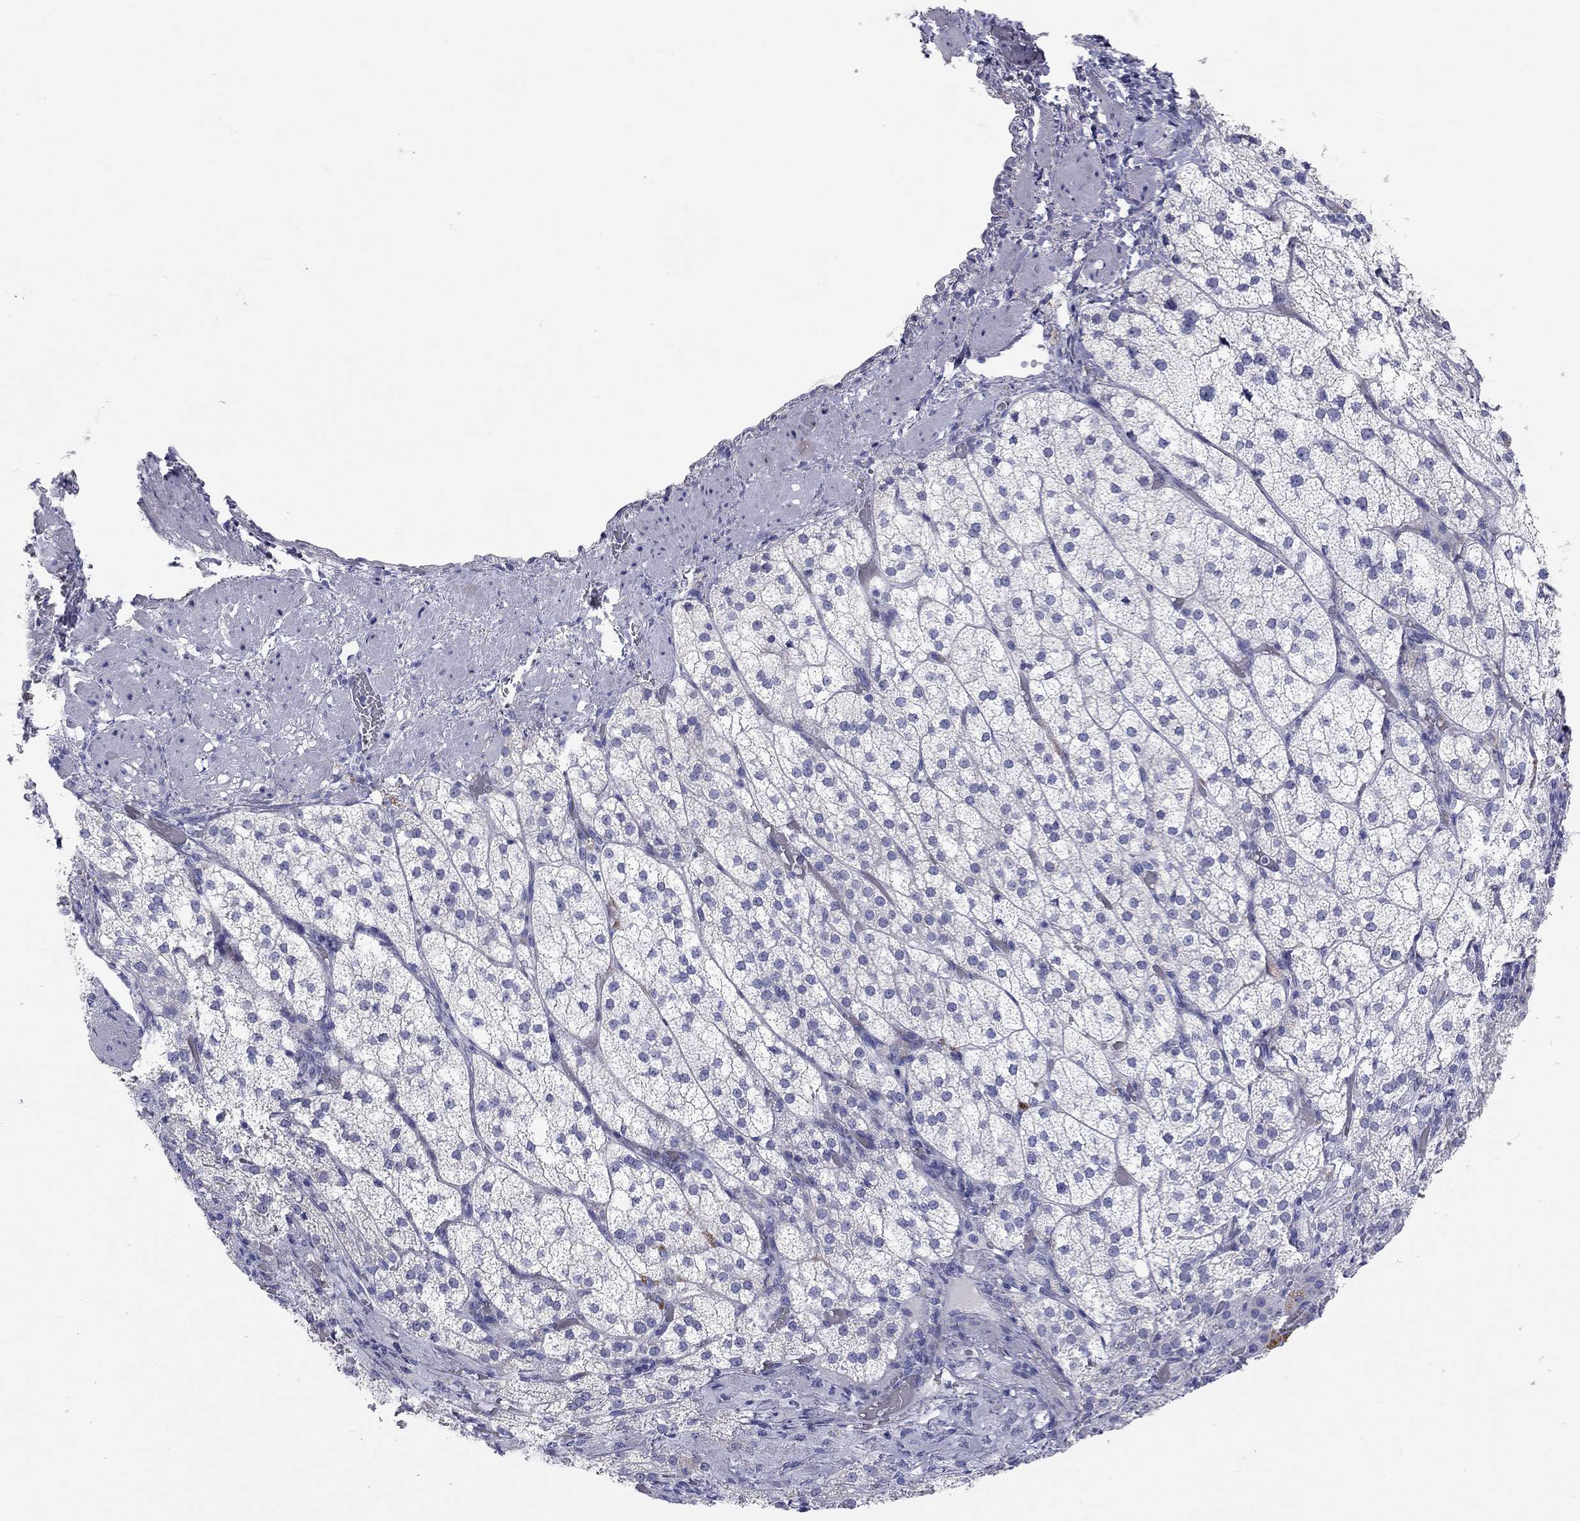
{"staining": {"intensity": "negative", "quantity": "none", "location": "none"}, "tissue": "adrenal gland", "cell_type": "Glandular cells", "image_type": "normal", "snomed": [{"axis": "morphology", "description": "Normal tissue, NOS"}, {"axis": "topography", "description": "Adrenal gland"}], "caption": "IHC of normal adrenal gland shows no expression in glandular cells.", "gene": "PCDHGC5", "patient": {"sex": "female", "age": 60}}